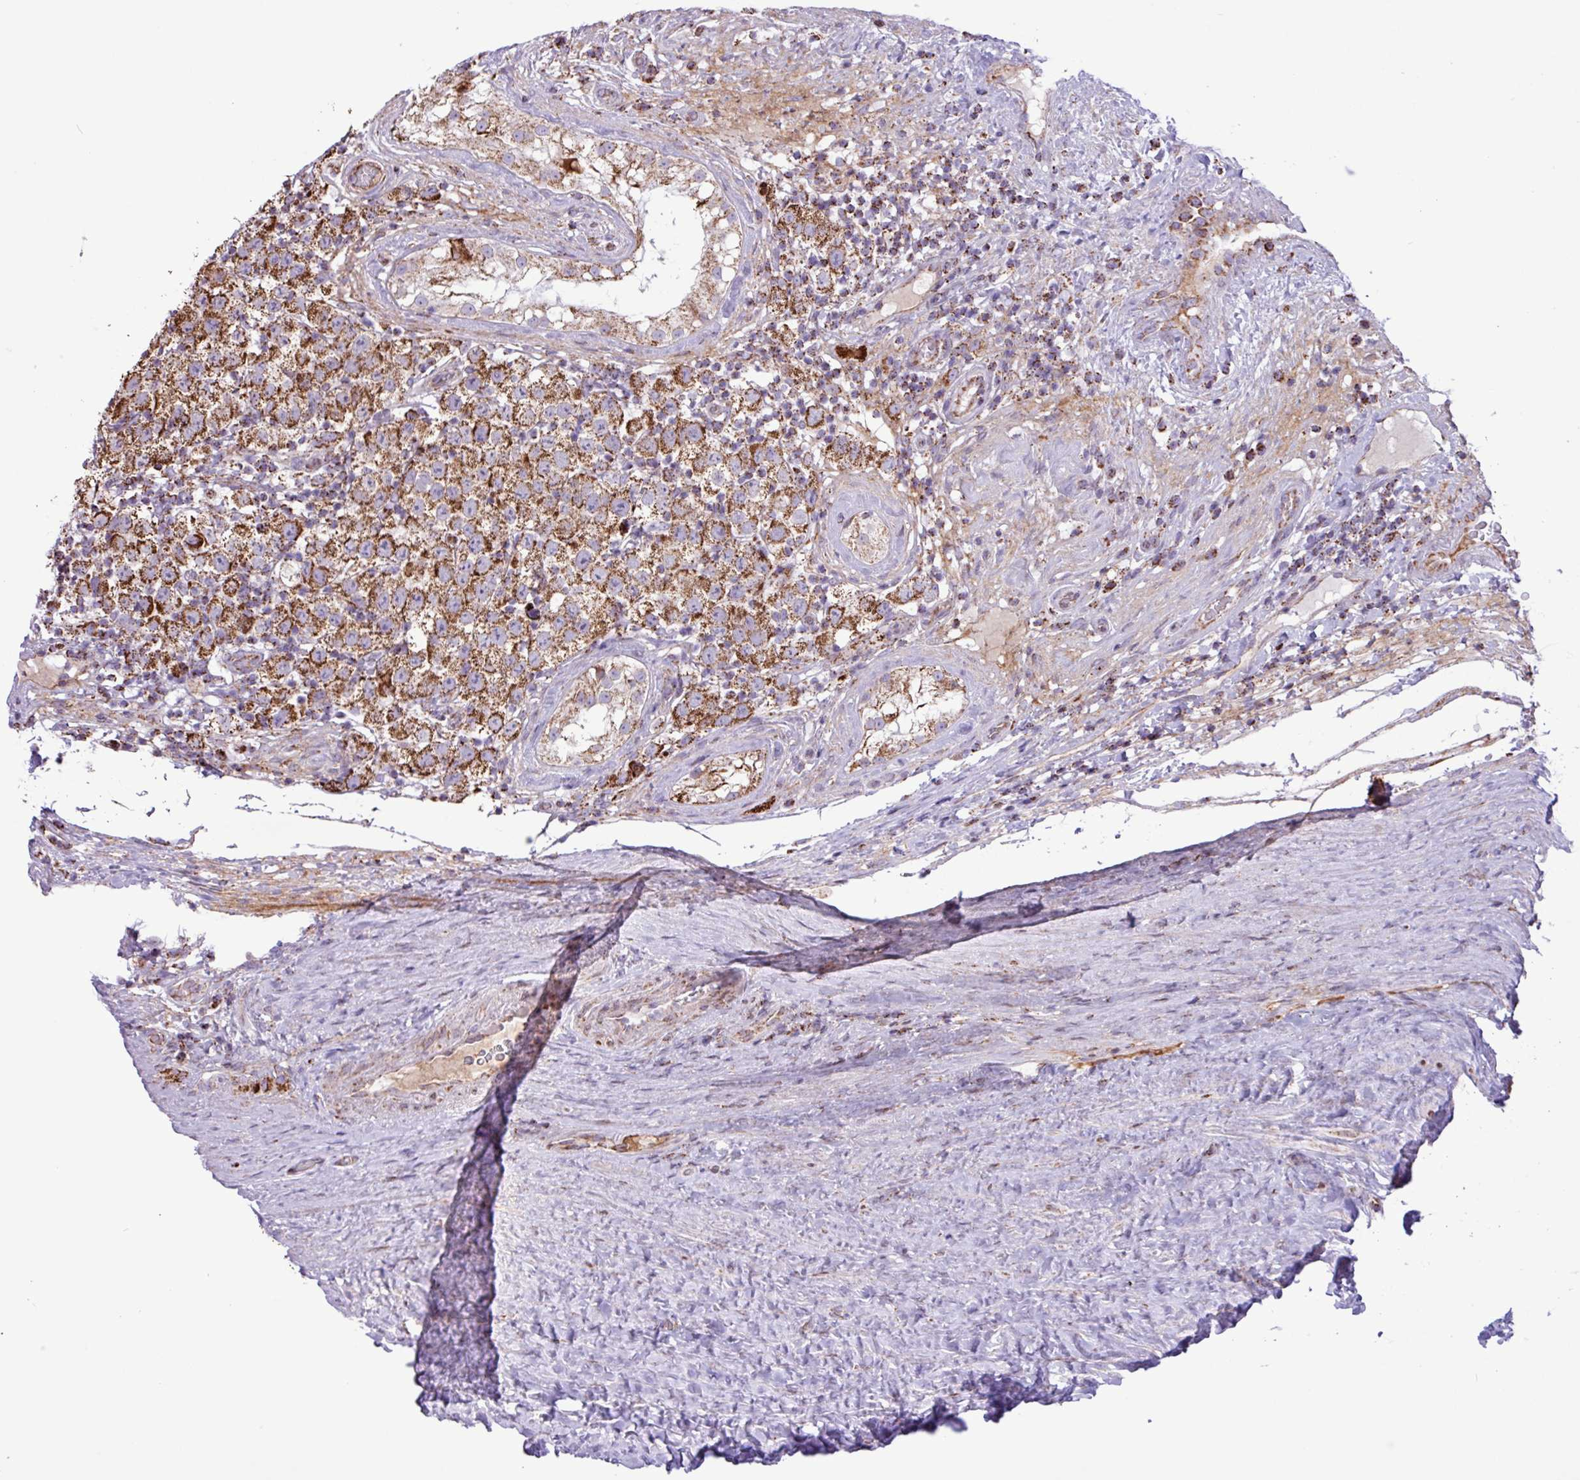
{"staining": {"intensity": "moderate", "quantity": ">75%", "location": "cytoplasmic/membranous"}, "tissue": "testis cancer", "cell_type": "Tumor cells", "image_type": "cancer", "snomed": [{"axis": "morphology", "description": "Seminoma, NOS"}, {"axis": "morphology", "description": "Carcinoma, Embryonal, NOS"}, {"axis": "topography", "description": "Testis"}], "caption": "Moderate cytoplasmic/membranous positivity is appreciated in about >75% of tumor cells in testis cancer (seminoma).", "gene": "RTL3", "patient": {"sex": "male", "age": 41}}